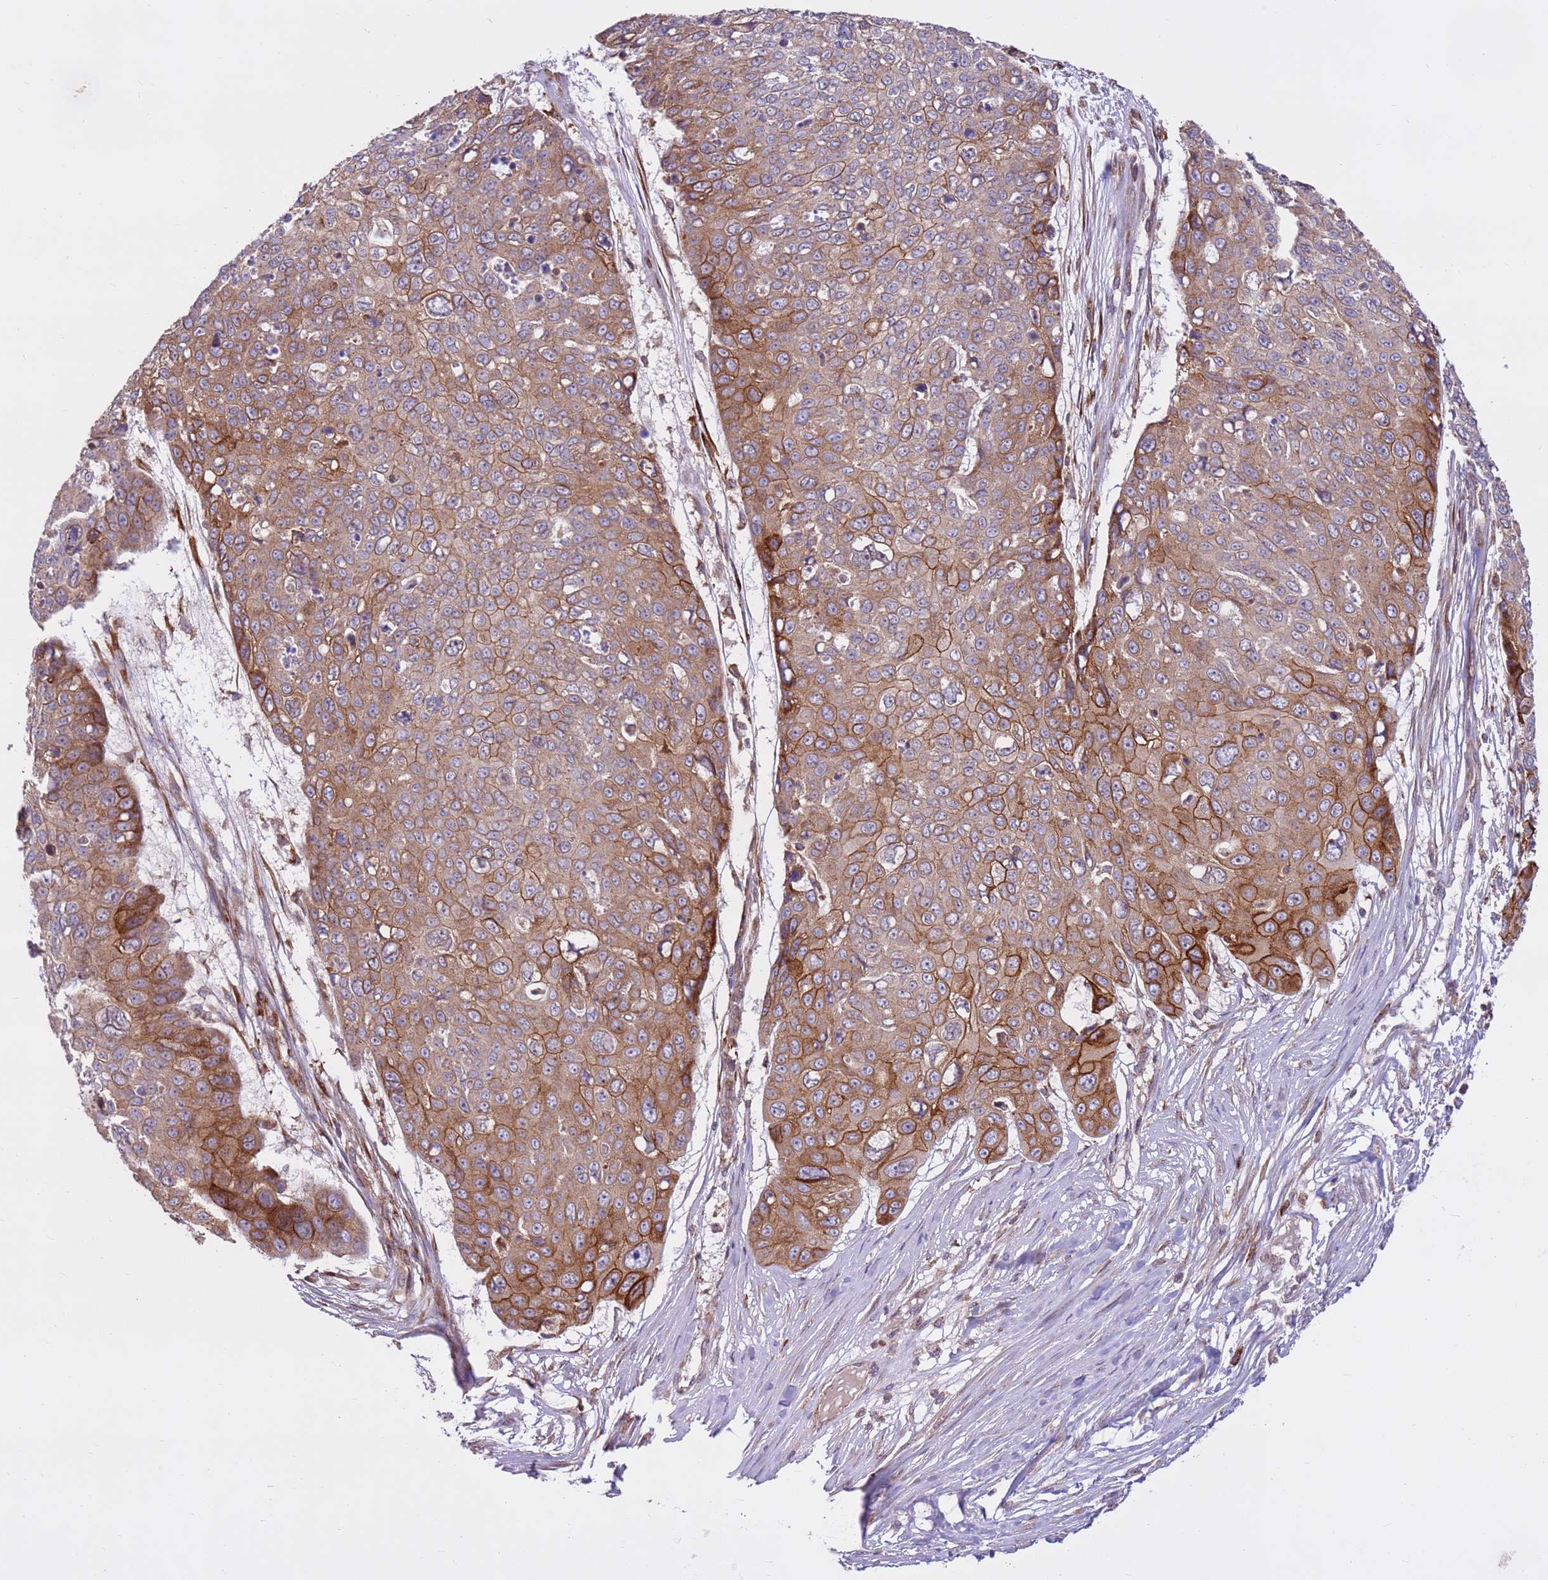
{"staining": {"intensity": "moderate", "quantity": ">75%", "location": "cytoplasmic/membranous"}, "tissue": "skin cancer", "cell_type": "Tumor cells", "image_type": "cancer", "snomed": [{"axis": "morphology", "description": "Squamous cell carcinoma, NOS"}, {"axis": "topography", "description": "Skin"}], "caption": "Immunohistochemical staining of human squamous cell carcinoma (skin) demonstrates medium levels of moderate cytoplasmic/membranous staining in about >75% of tumor cells.", "gene": "DDX19B", "patient": {"sex": "male", "age": 71}}